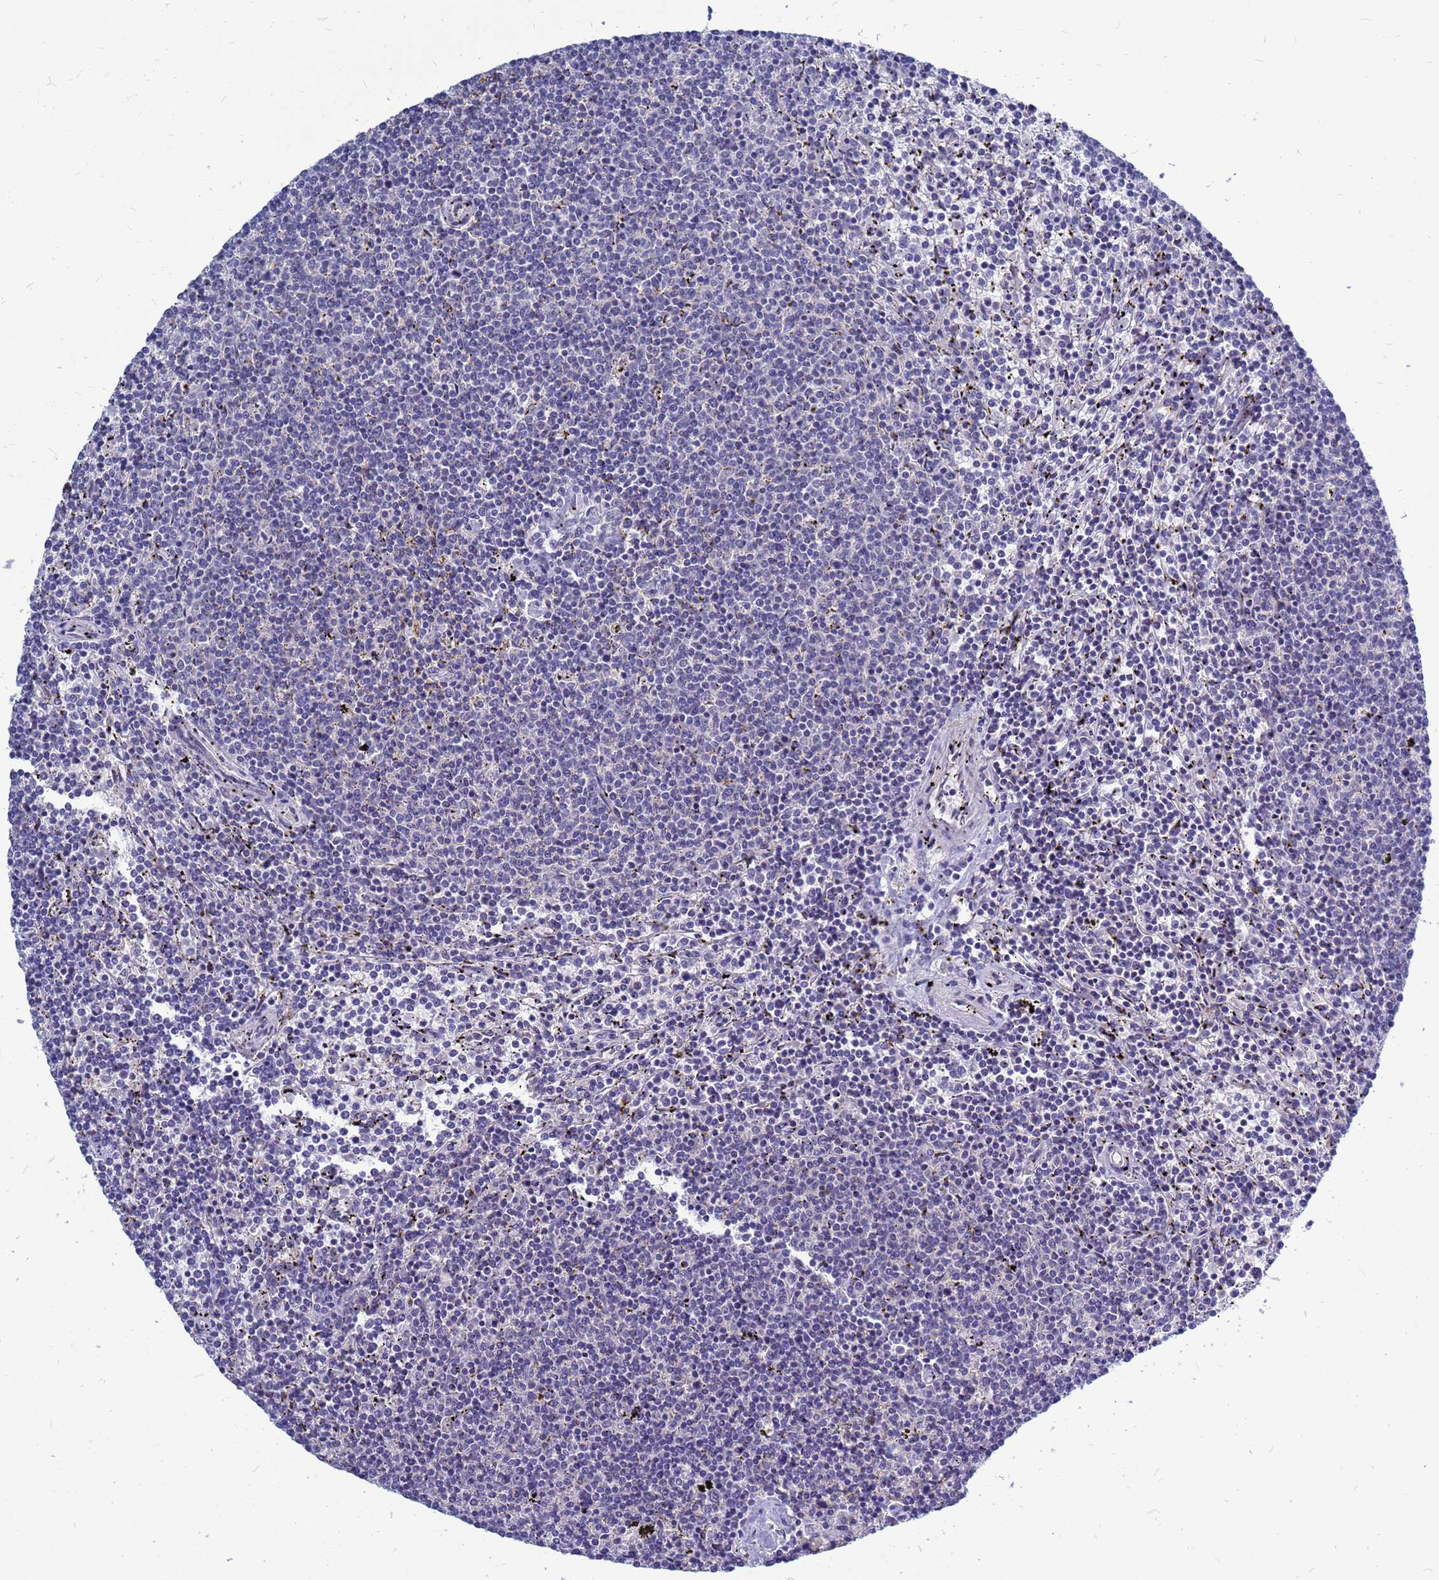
{"staining": {"intensity": "negative", "quantity": "none", "location": "none"}, "tissue": "lymphoma", "cell_type": "Tumor cells", "image_type": "cancer", "snomed": [{"axis": "morphology", "description": "Malignant lymphoma, non-Hodgkin's type, Low grade"}, {"axis": "topography", "description": "Spleen"}], "caption": "Malignant lymphoma, non-Hodgkin's type (low-grade) was stained to show a protein in brown. There is no significant expression in tumor cells.", "gene": "SRGAP3", "patient": {"sex": "female", "age": 50}}